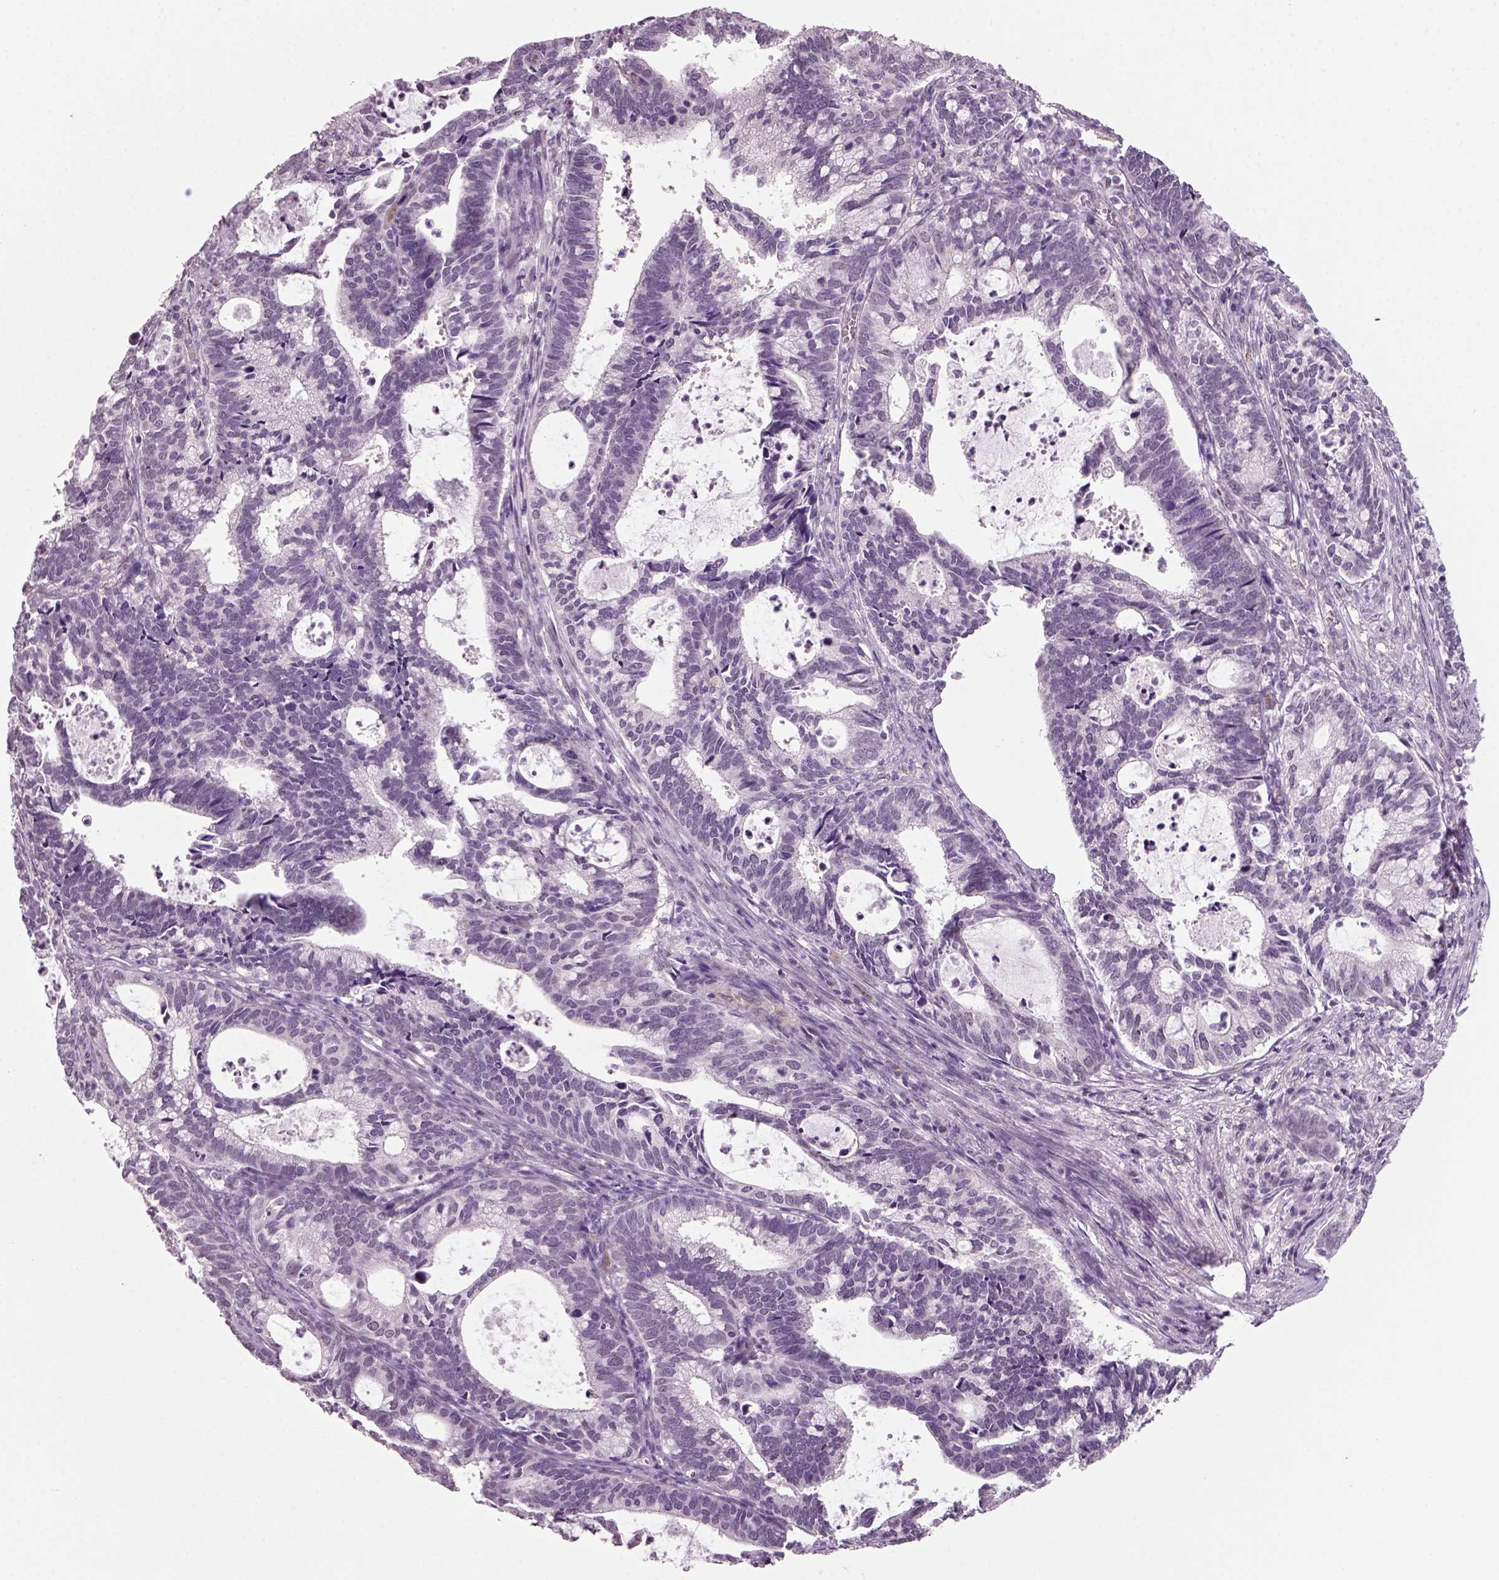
{"staining": {"intensity": "negative", "quantity": "none", "location": "none"}, "tissue": "cervical cancer", "cell_type": "Tumor cells", "image_type": "cancer", "snomed": [{"axis": "morphology", "description": "Adenocarcinoma, NOS"}, {"axis": "topography", "description": "Cervix"}], "caption": "Immunohistochemical staining of cervical cancer (adenocarcinoma) displays no significant positivity in tumor cells.", "gene": "NAT8", "patient": {"sex": "female", "age": 42}}